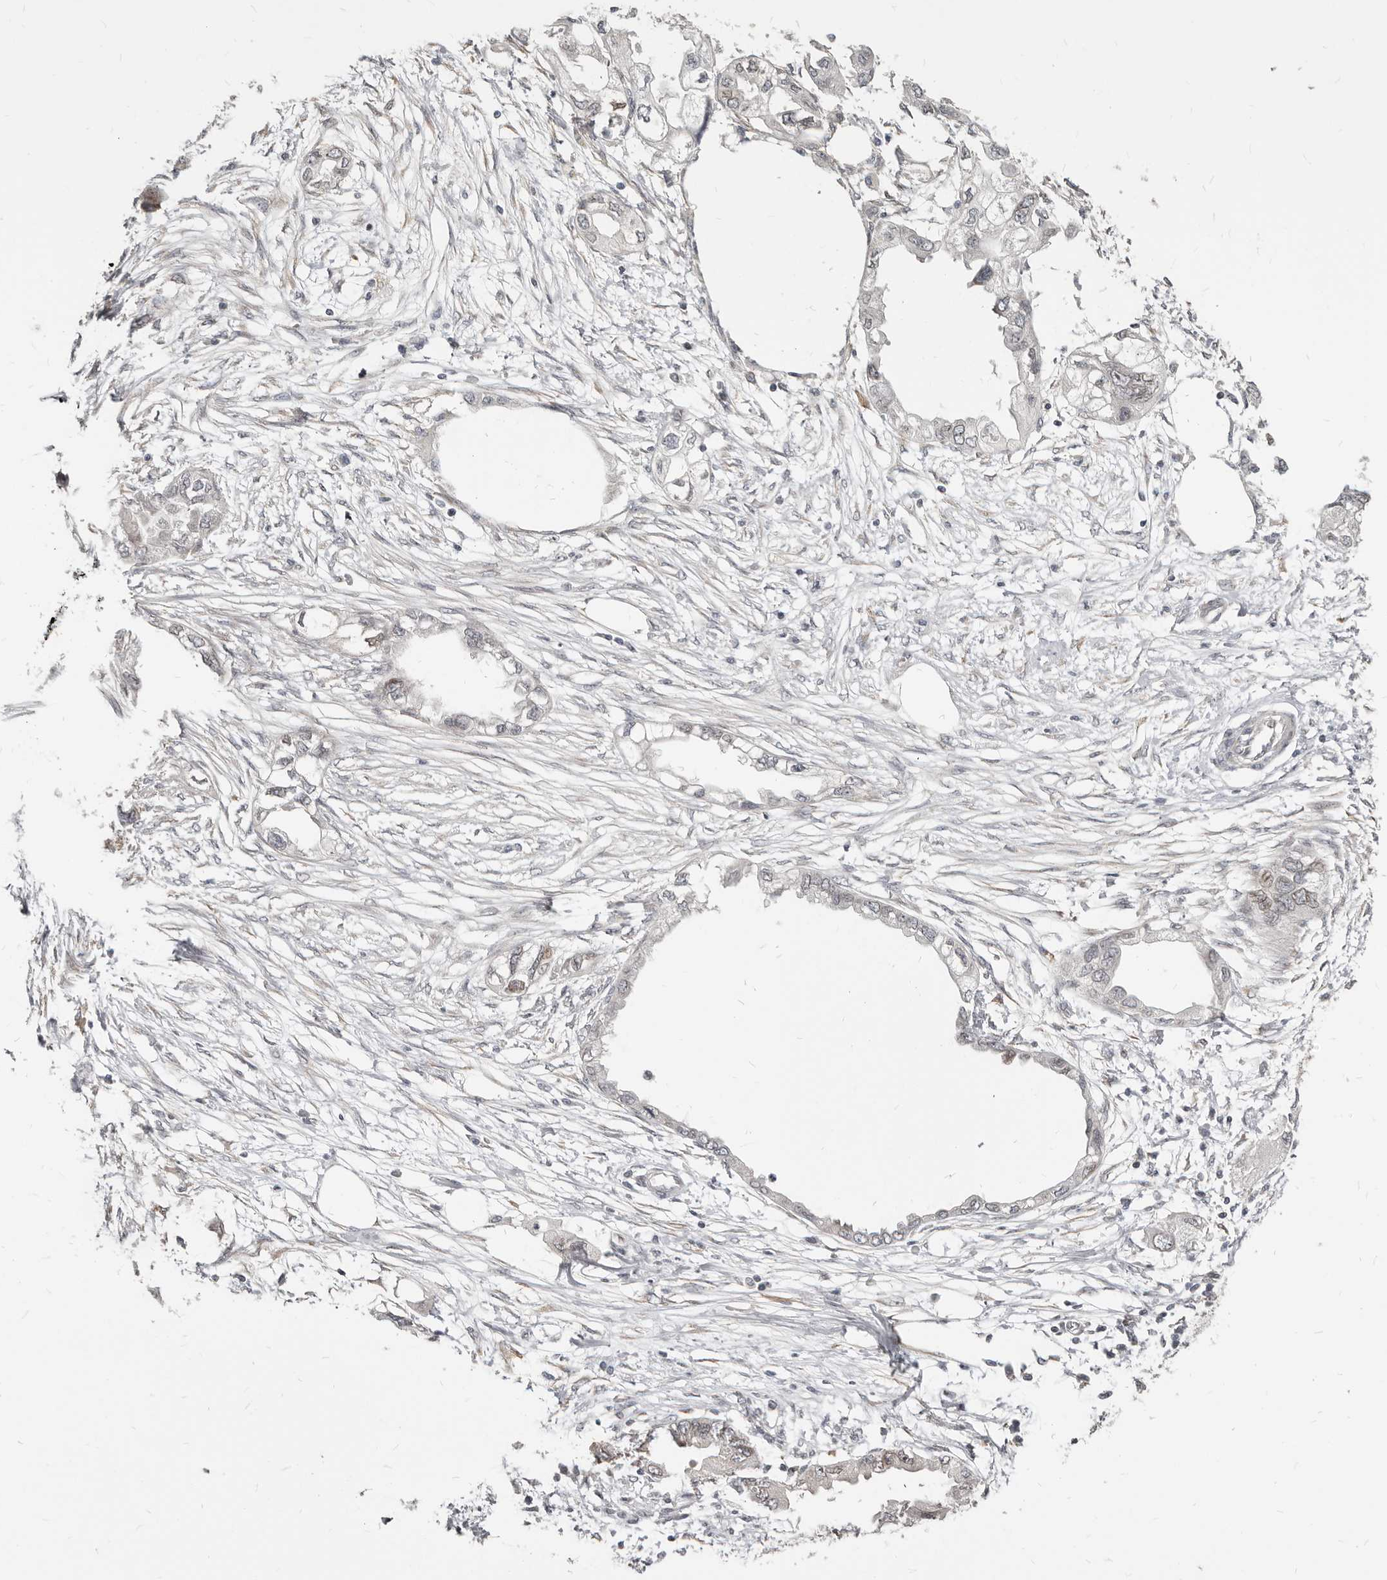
{"staining": {"intensity": "negative", "quantity": "none", "location": "none"}, "tissue": "endometrial cancer", "cell_type": "Tumor cells", "image_type": "cancer", "snomed": [{"axis": "morphology", "description": "Adenocarcinoma, NOS"}, {"axis": "morphology", "description": "Adenocarcinoma, metastatic, NOS"}, {"axis": "topography", "description": "Adipose tissue"}, {"axis": "topography", "description": "Endometrium"}], "caption": "Image shows no significant protein staining in tumor cells of endometrial metastatic adenocarcinoma.", "gene": "NUP153", "patient": {"sex": "female", "age": 67}}